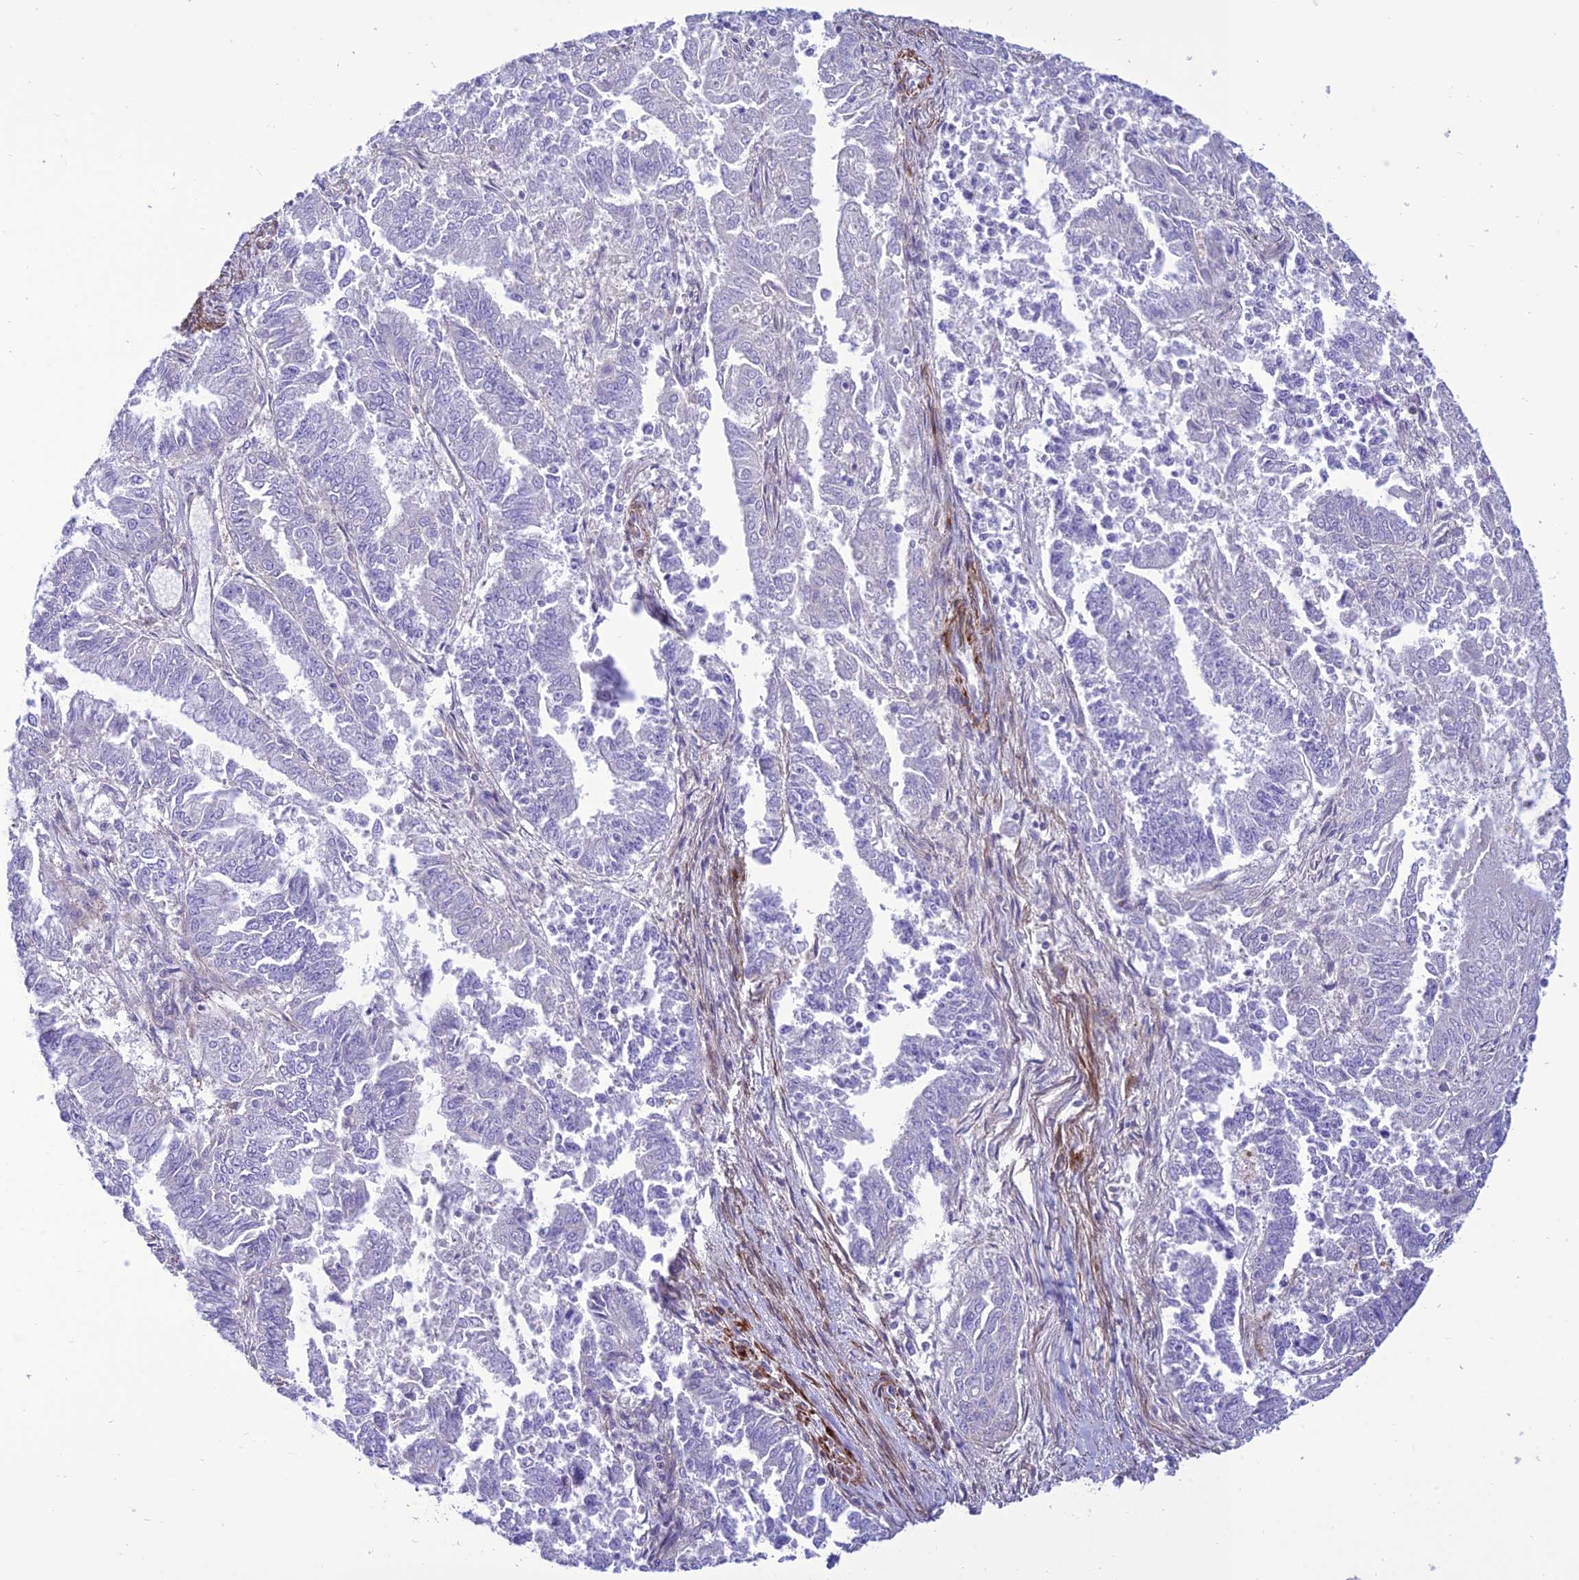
{"staining": {"intensity": "negative", "quantity": "none", "location": "none"}, "tissue": "endometrial cancer", "cell_type": "Tumor cells", "image_type": "cancer", "snomed": [{"axis": "morphology", "description": "Adenocarcinoma, NOS"}, {"axis": "topography", "description": "Endometrium"}], "caption": "There is no significant positivity in tumor cells of adenocarcinoma (endometrial).", "gene": "FRA10AC1", "patient": {"sex": "female", "age": 73}}